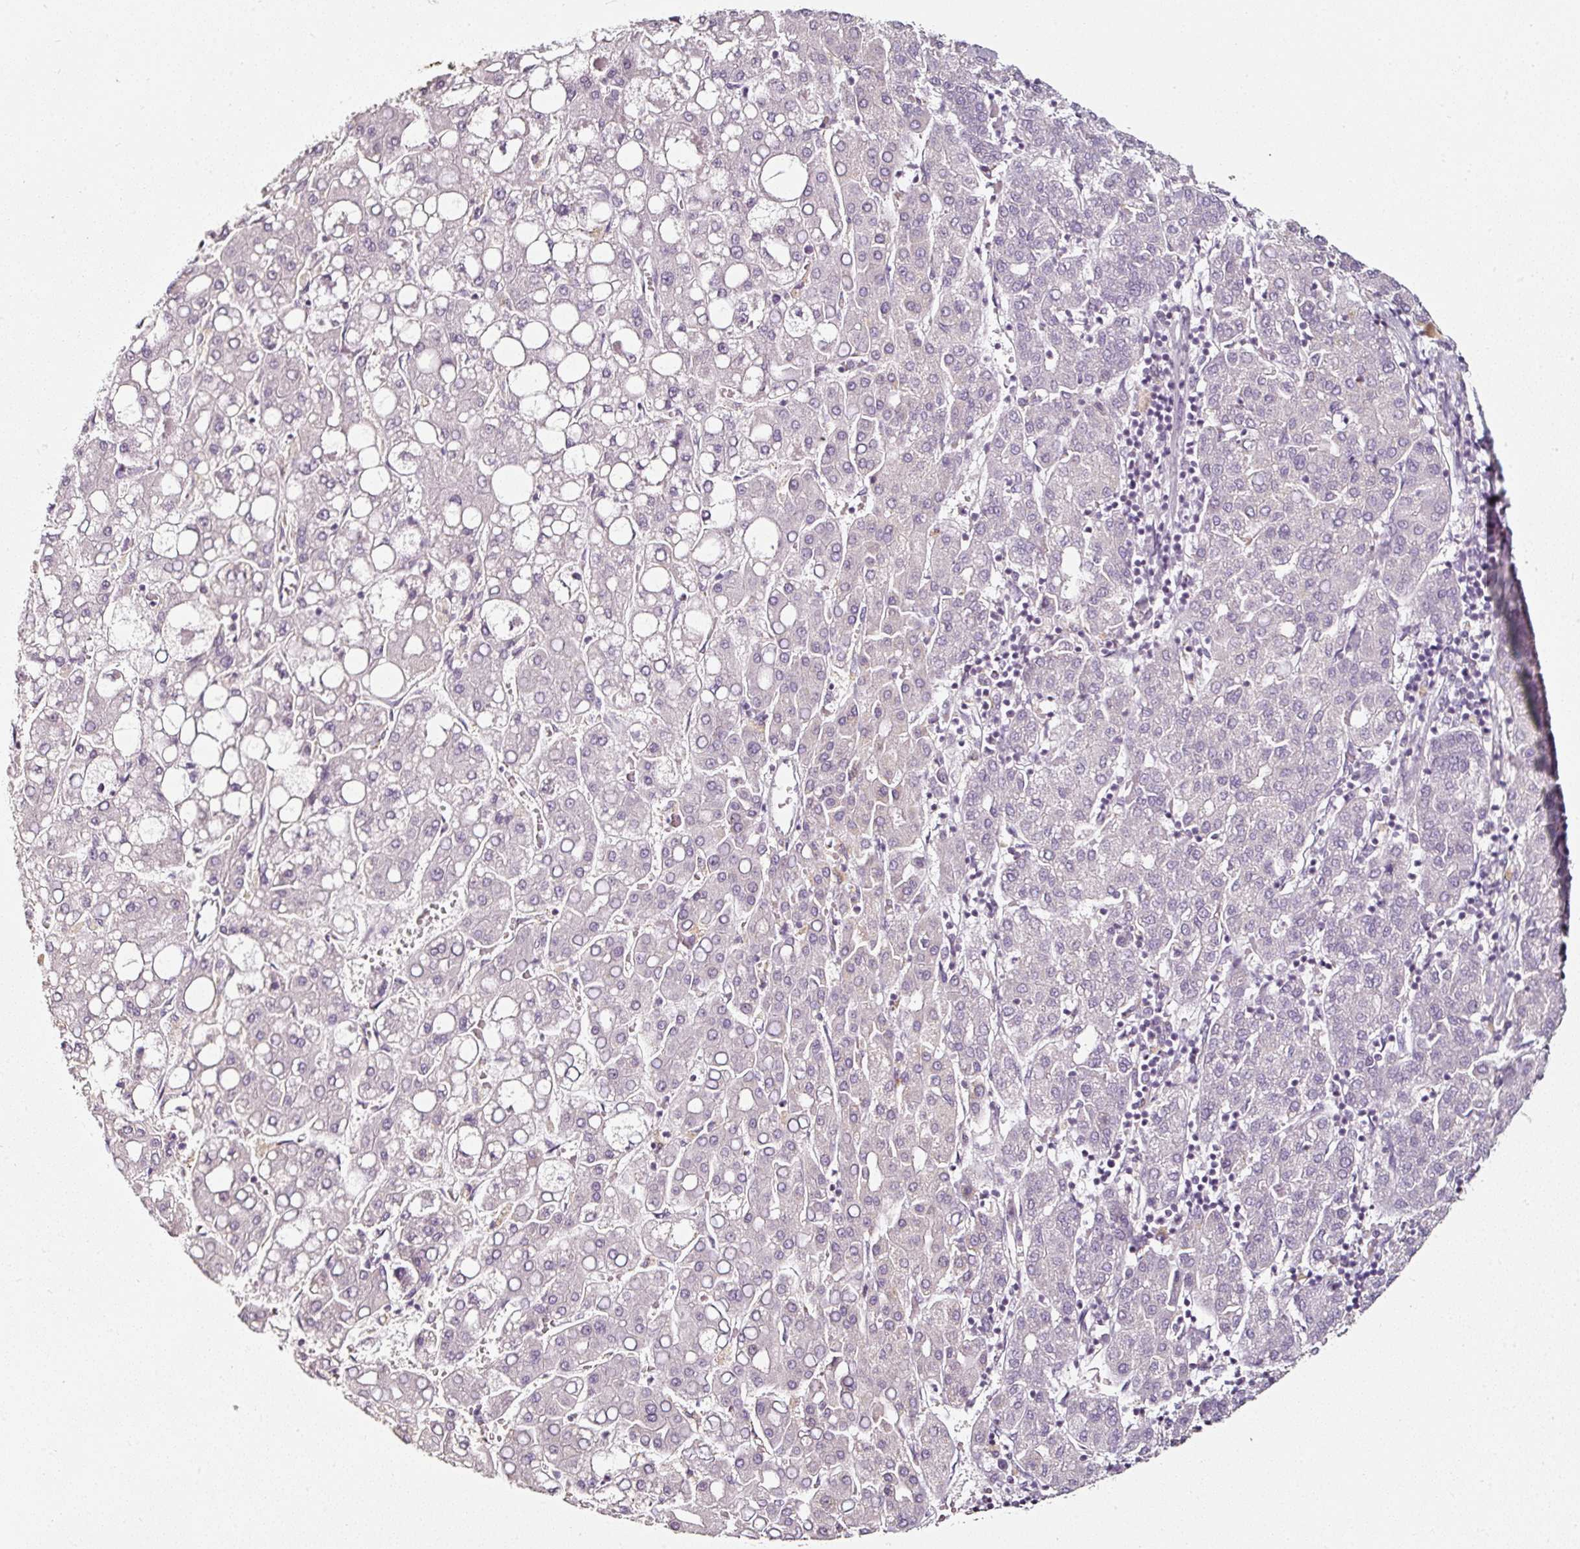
{"staining": {"intensity": "negative", "quantity": "none", "location": "none"}, "tissue": "liver cancer", "cell_type": "Tumor cells", "image_type": "cancer", "snomed": [{"axis": "morphology", "description": "Carcinoma, Hepatocellular, NOS"}, {"axis": "topography", "description": "Liver"}], "caption": "DAB (3,3'-diaminobenzidine) immunohistochemical staining of liver hepatocellular carcinoma displays no significant positivity in tumor cells.", "gene": "CAP2", "patient": {"sex": "male", "age": 65}}